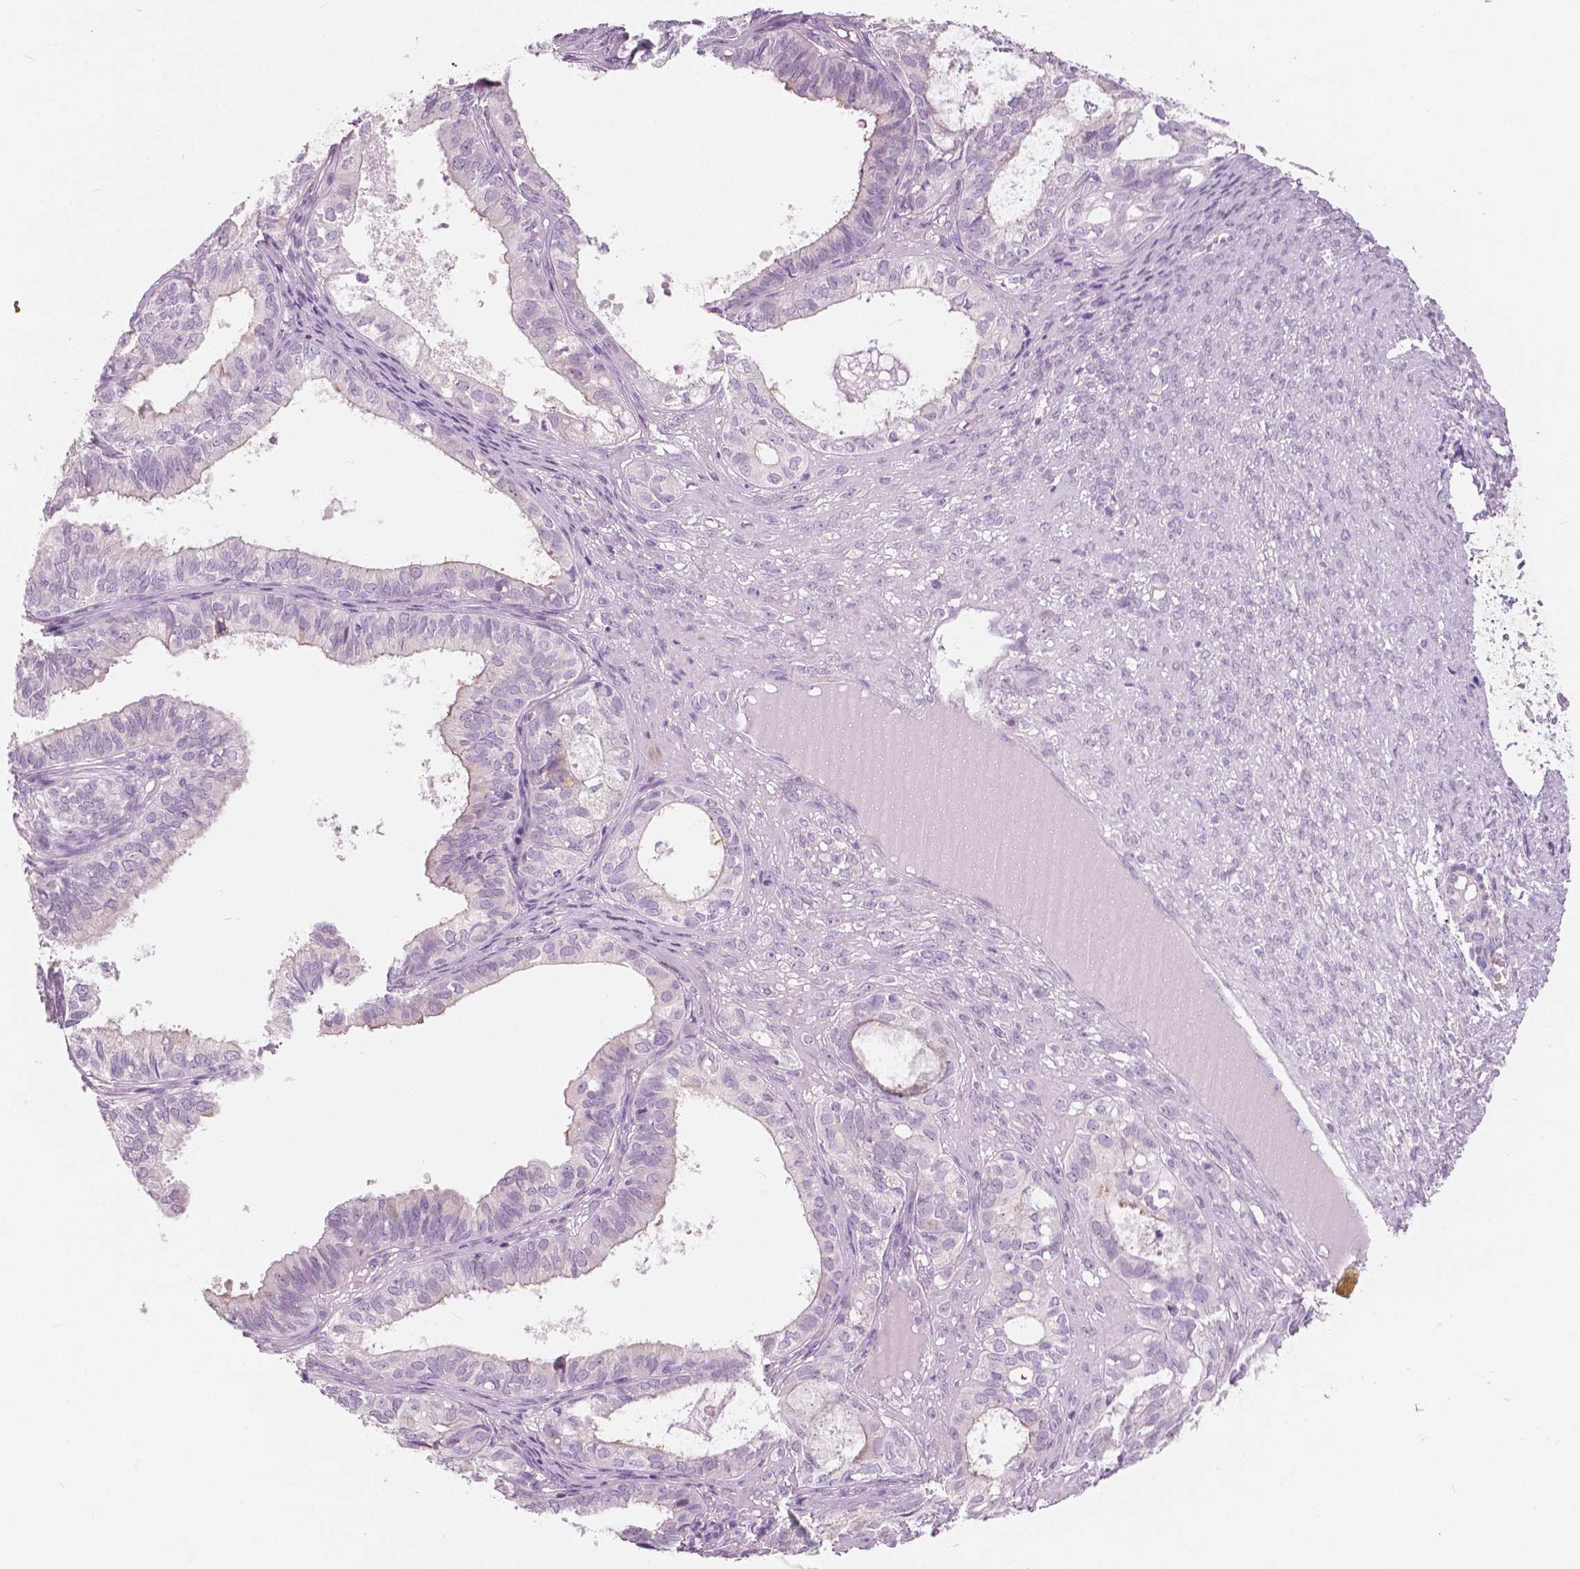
{"staining": {"intensity": "negative", "quantity": "none", "location": "none"}, "tissue": "ovarian cancer", "cell_type": "Tumor cells", "image_type": "cancer", "snomed": [{"axis": "morphology", "description": "Carcinoma, endometroid"}, {"axis": "topography", "description": "Ovary"}], "caption": "Ovarian cancer was stained to show a protein in brown. There is no significant expression in tumor cells.", "gene": "SLC24A1", "patient": {"sex": "female", "age": 64}}